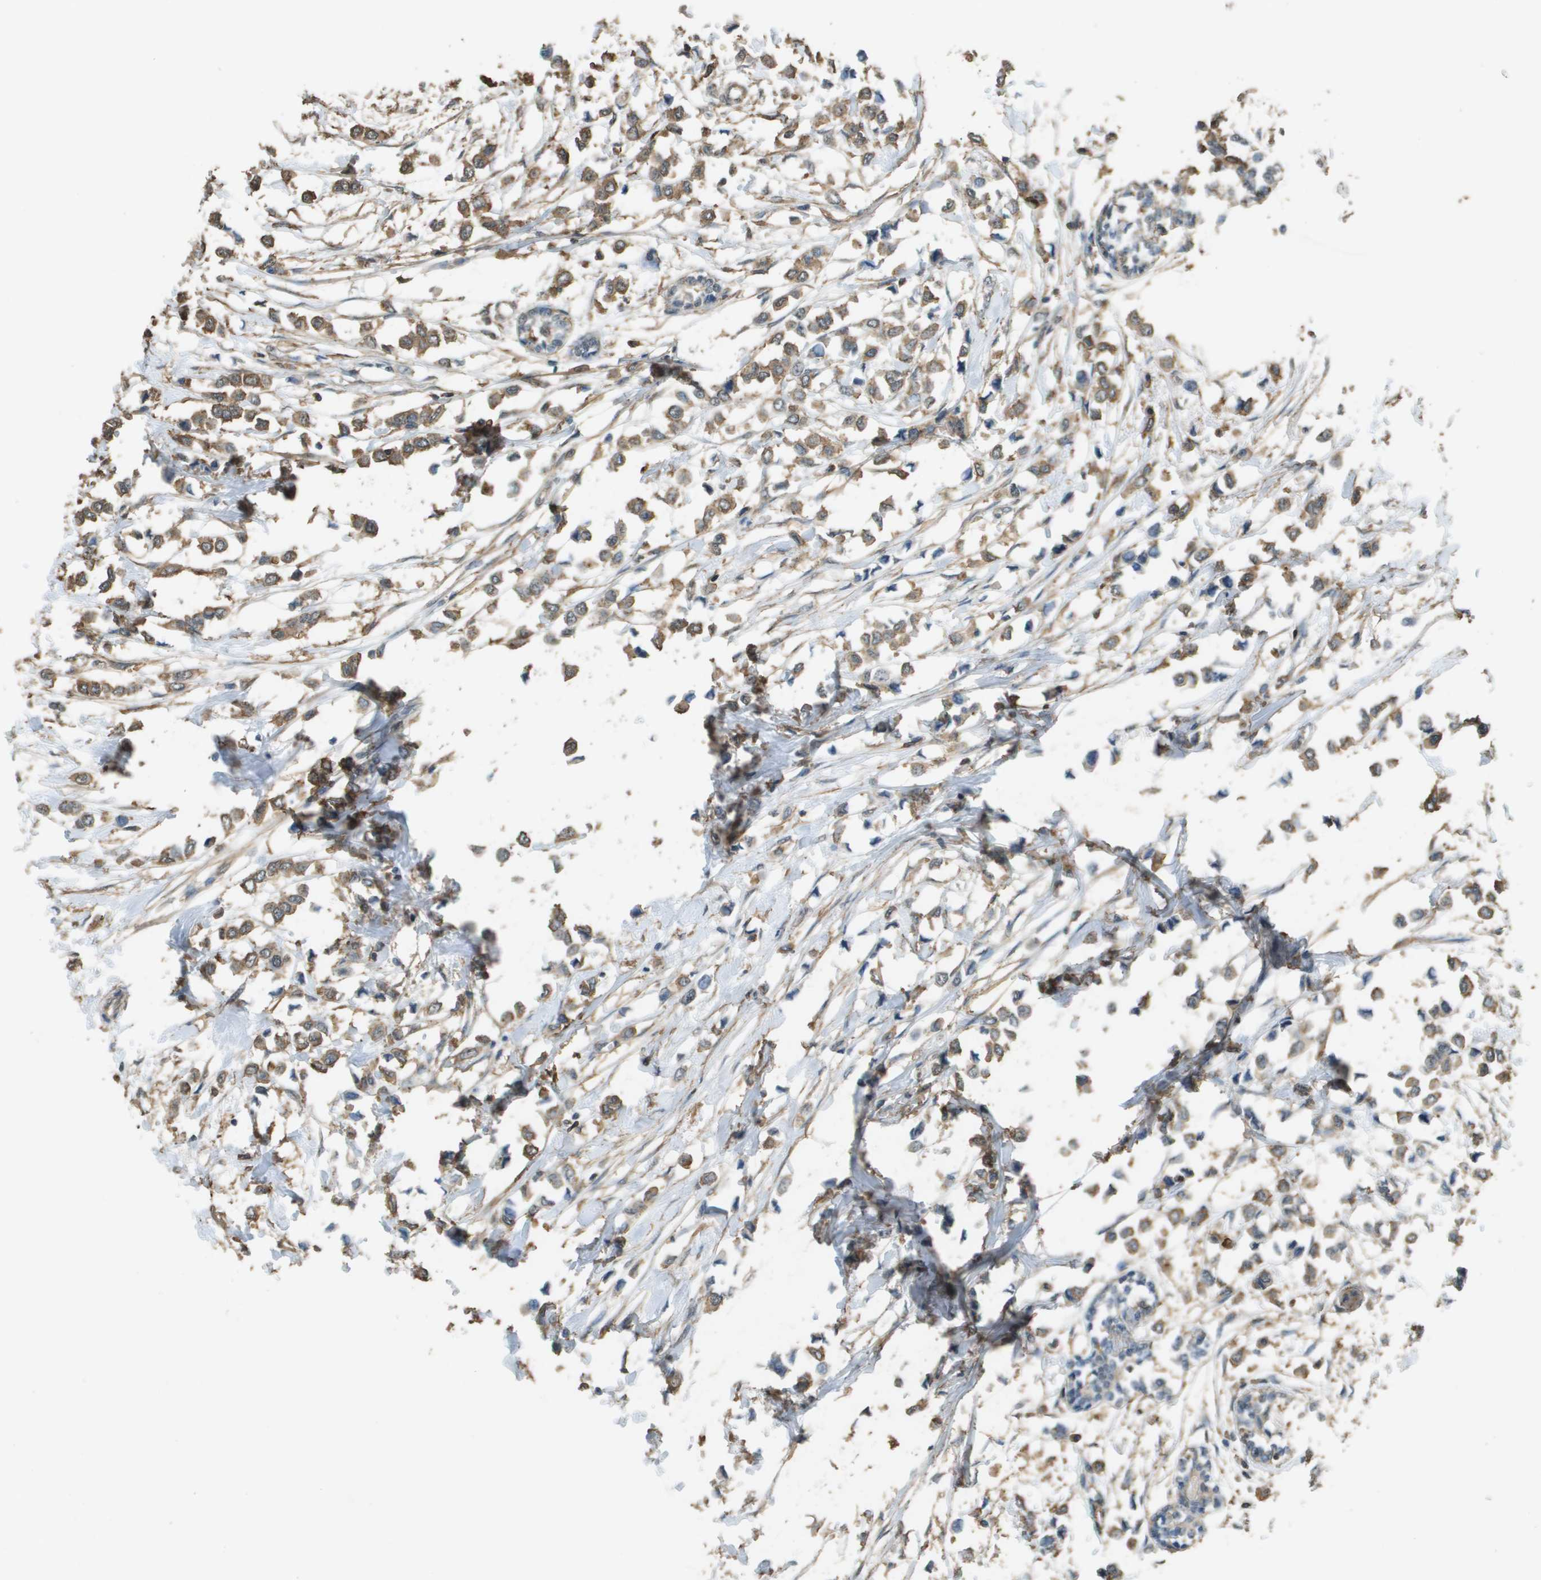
{"staining": {"intensity": "moderate", "quantity": ">75%", "location": "cytoplasmic/membranous"}, "tissue": "breast cancer", "cell_type": "Tumor cells", "image_type": "cancer", "snomed": [{"axis": "morphology", "description": "Lobular carcinoma"}, {"axis": "topography", "description": "Breast"}], "caption": "Breast cancer (lobular carcinoma) stained with DAB immunohistochemistry demonstrates medium levels of moderate cytoplasmic/membranous staining in about >75% of tumor cells.", "gene": "MS4A7", "patient": {"sex": "female", "age": 51}}